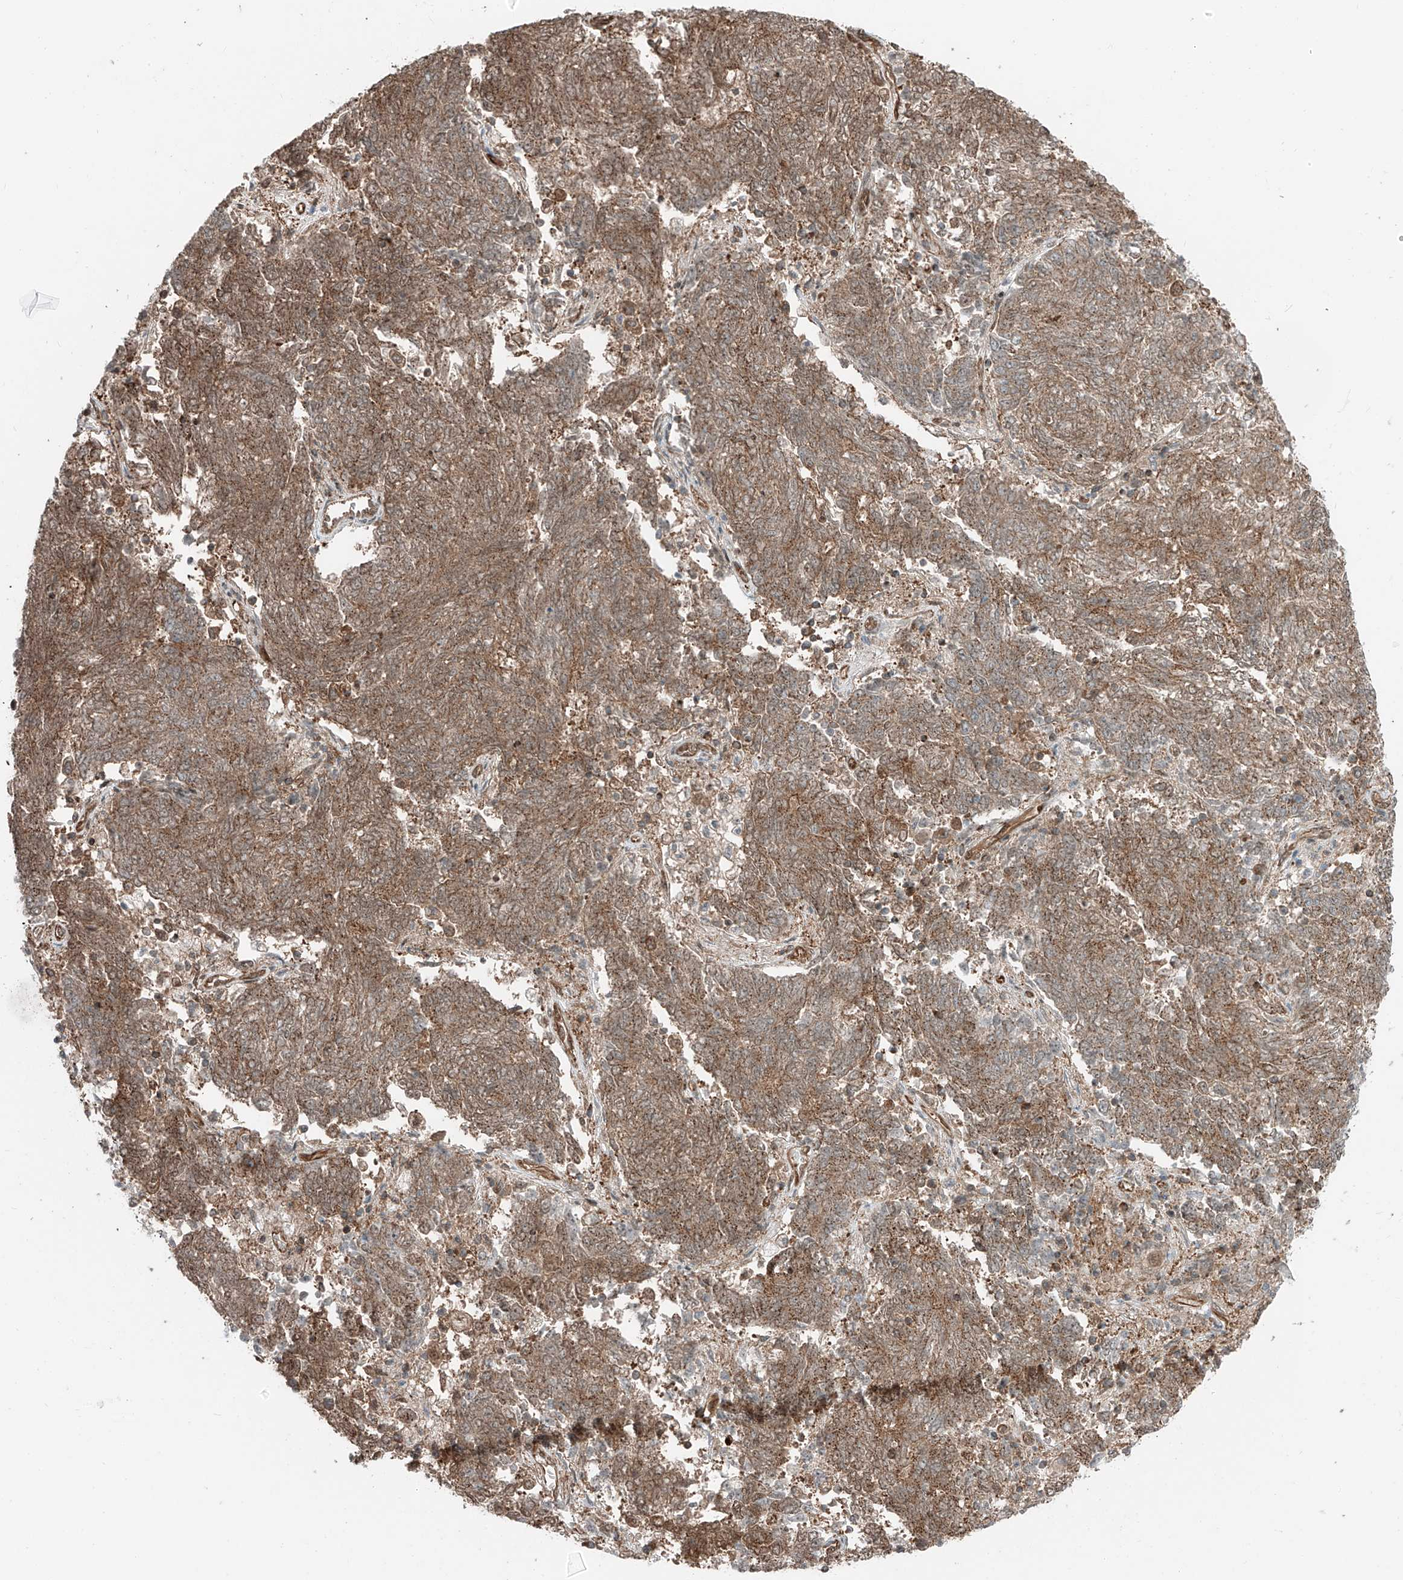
{"staining": {"intensity": "moderate", "quantity": ">75%", "location": "cytoplasmic/membranous"}, "tissue": "endometrial cancer", "cell_type": "Tumor cells", "image_type": "cancer", "snomed": [{"axis": "morphology", "description": "Adenocarcinoma, NOS"}, {"axis": "topography", "description": "Endometrium"}], "caption": "Moderate cytoplasmic/membranous protein staining is present in approximately >75% of tumor cells in endometrial cancer.", "gene": "USP48", "patient": {"sex": "female", "age": 80}}